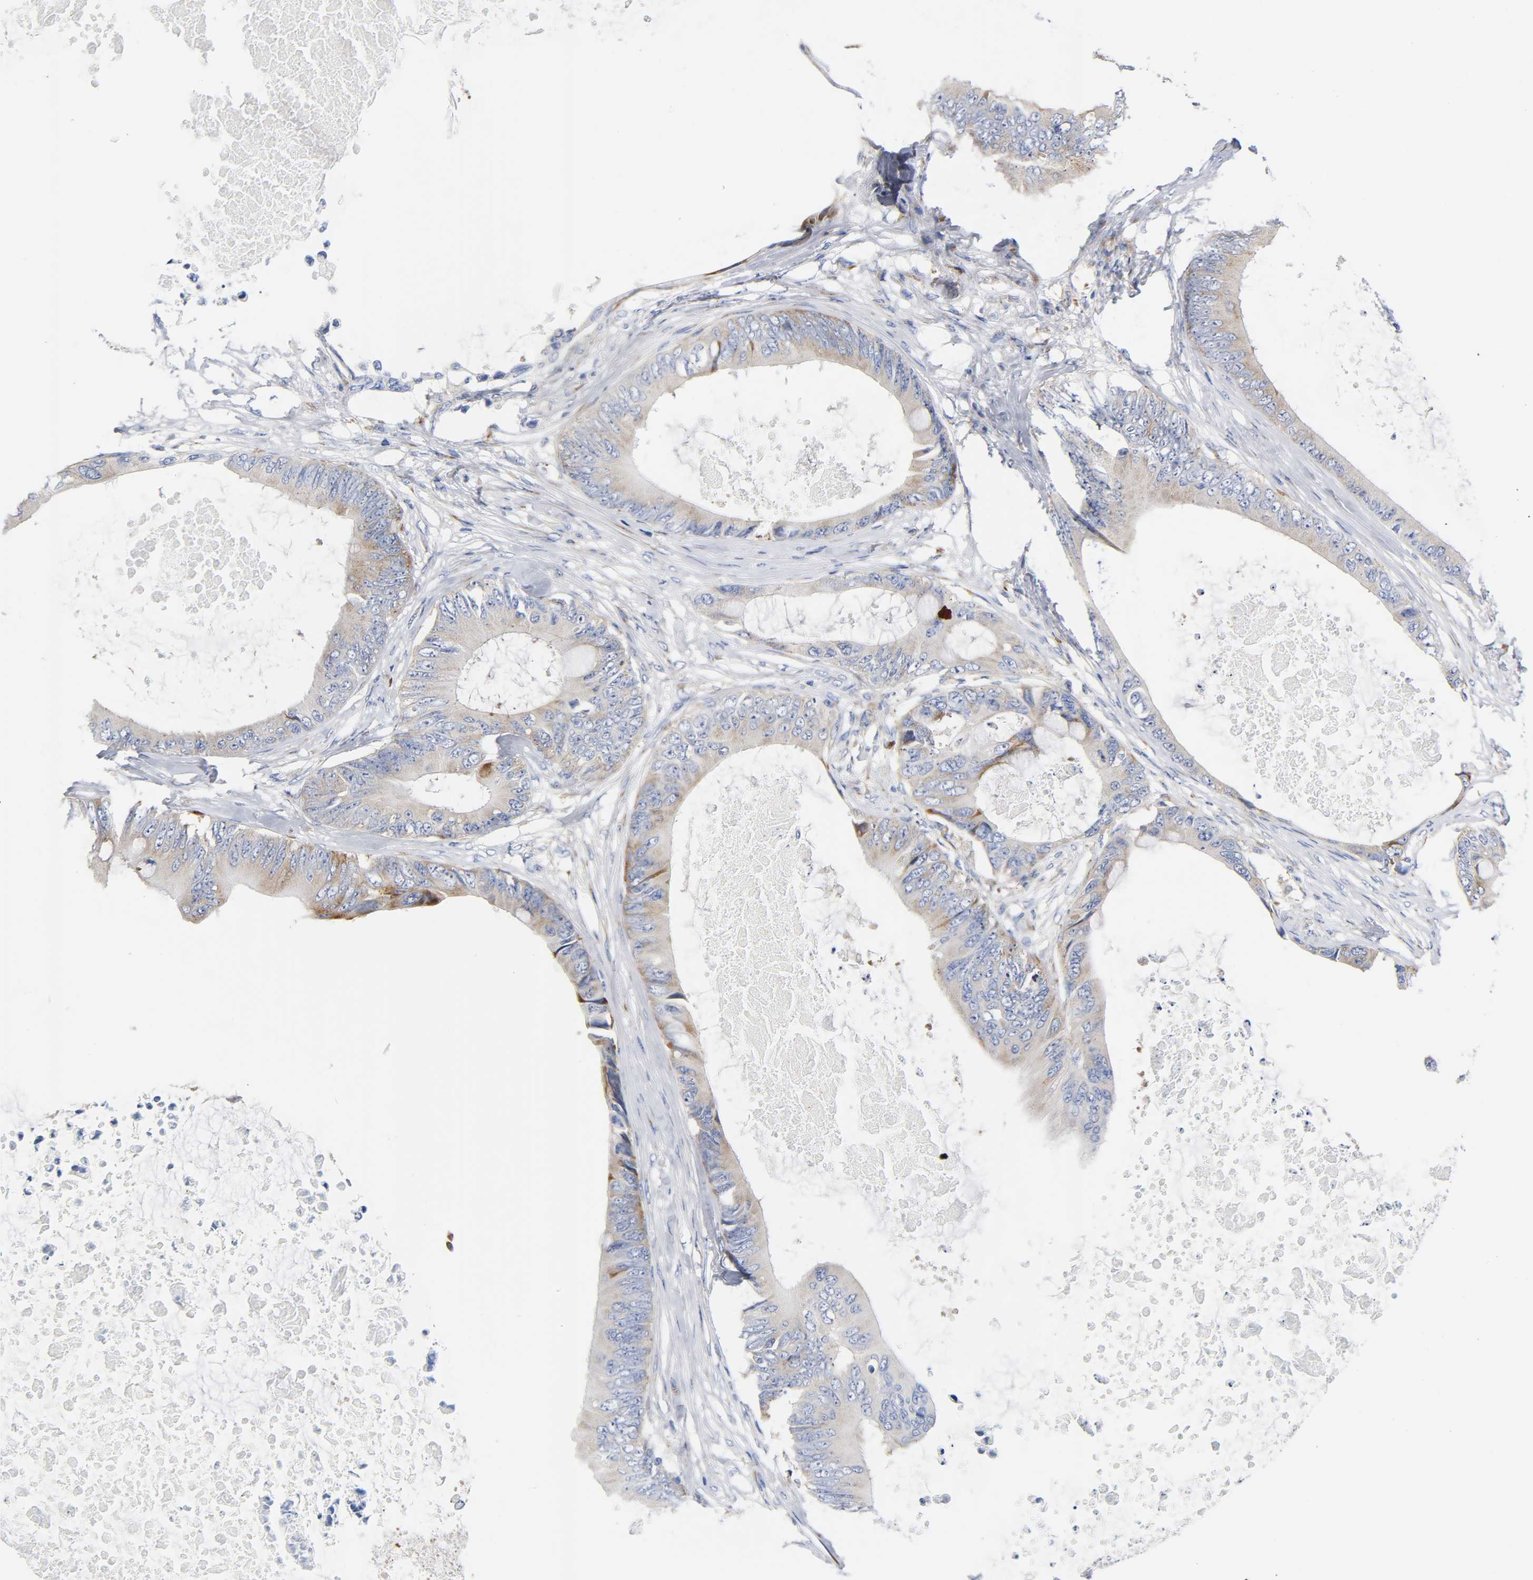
{"staining": {"intensity": "weak", "quantity": ">75%", "location": "cytoplasmic/membranous"}, "tissue": "colorectal cancer", "cell_type": "Tumor cells", "image_type": "cancer", "snomed": [{"axis": "morphology", "description": "Normal tissue, NOS"}, {"axis": "morphology", "description": "Adenocarcinoma, NOS"}, {"axis": "topography", "description": "Rectum"}, {"axis": "topography", "description": "Peripheral nerve tissue"}], "caption": "Immunohistochemical staining of colorectal cancer exhibits low levels of weak cytoplasmic/membranous protein staining in approximately >75% of tumor cells.", "gene": "REL", "patient": {"sex": "female", "age": 77}}